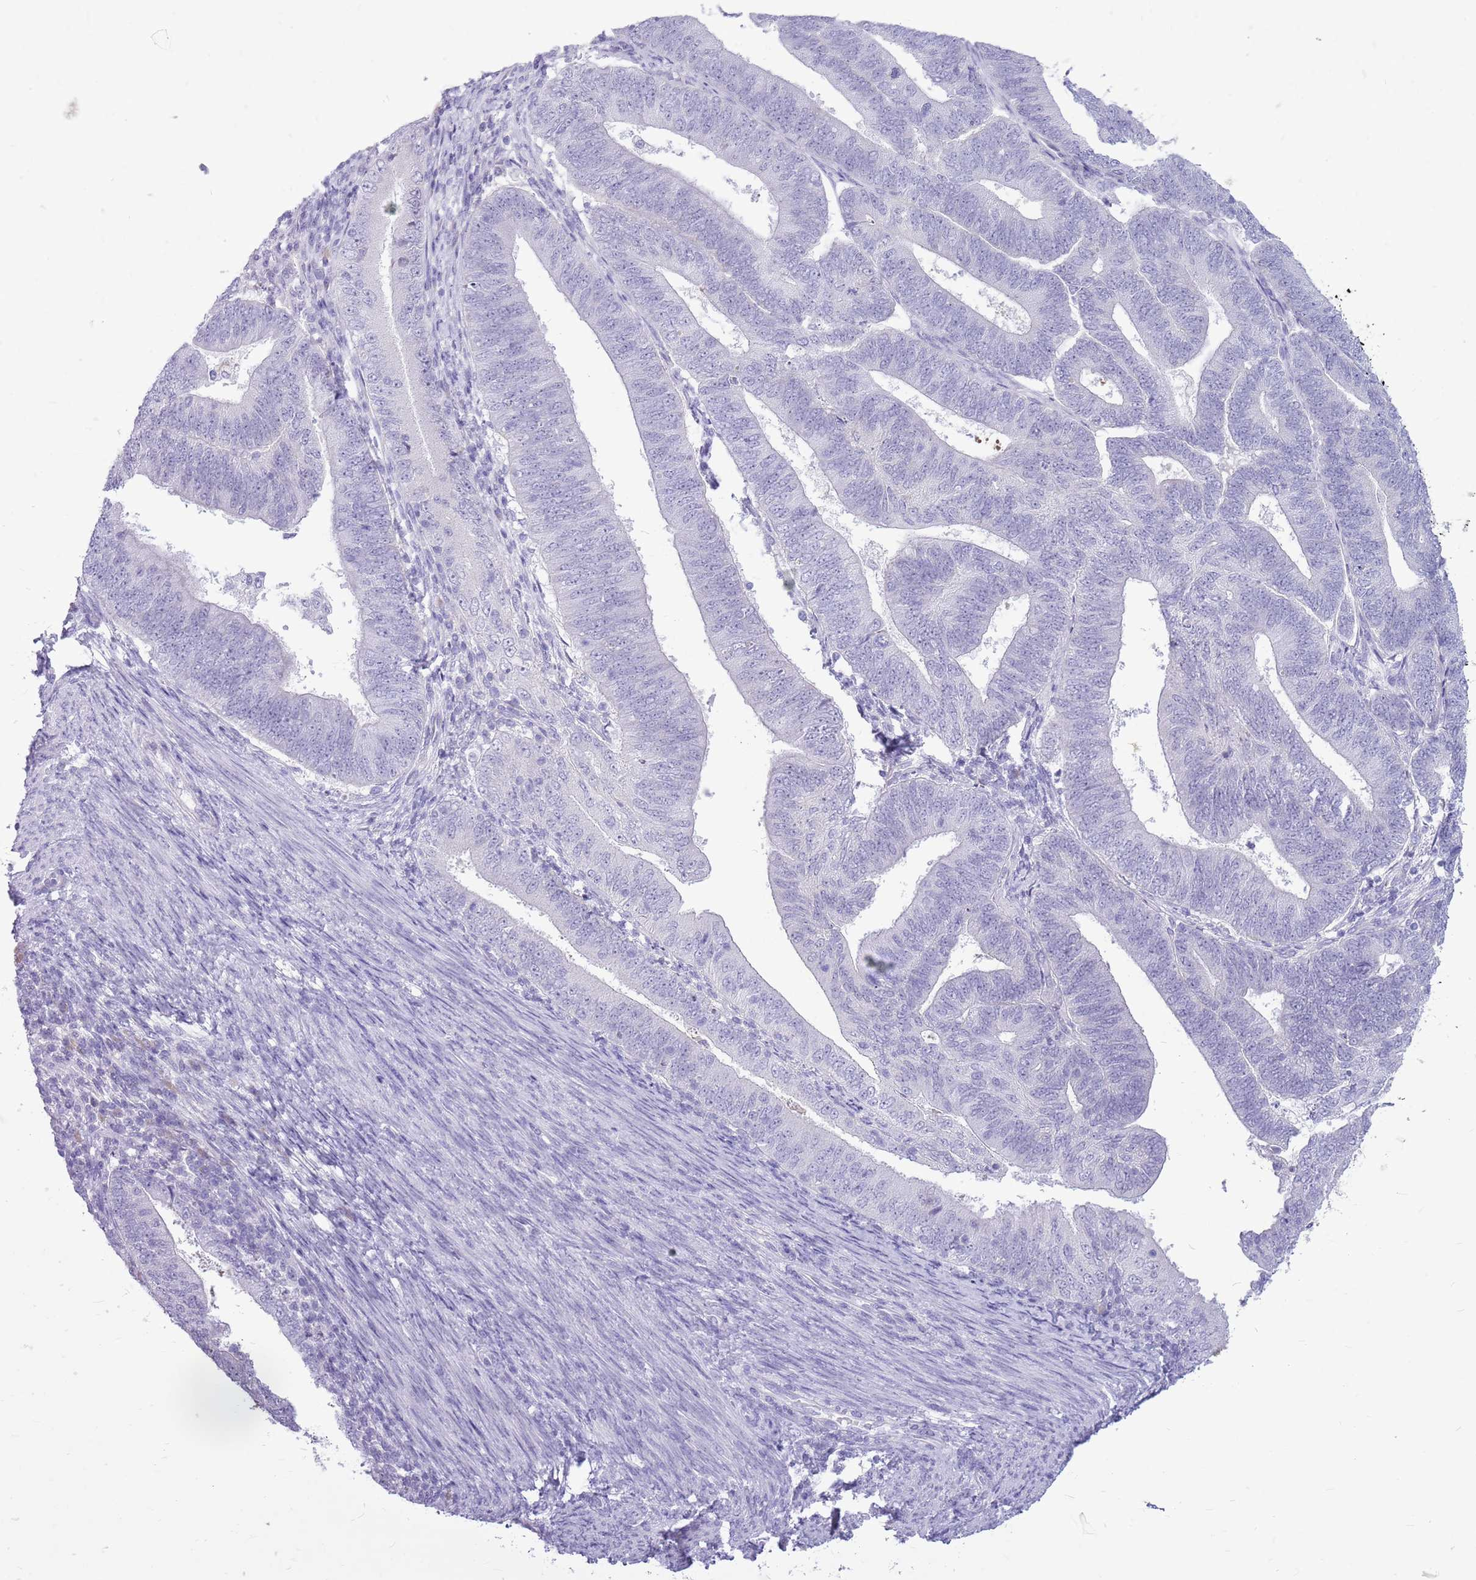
{"staining": {"intensity": "negative", "quantity": "none", "location": "none"}, "tissue": "endometrial cancer", "cell_type": "Tumor cells", "image_type": "cancer", "snomed": [{"axis": "morphology", "description": "Adenocarcinoma, NOS"}, {"axis": "topography", "description": "Endometrium"}], "caption": "Immunohistochemistry histopathology image of human adenocarcinoma (endometrial) stained for a protein (brown), which reveals no staining in tumor cells. (Brightfield microscopy of DAB IHC at high magnification).", "gene": "ZNF425", "patient": {"sex": "female", "age": 70}}